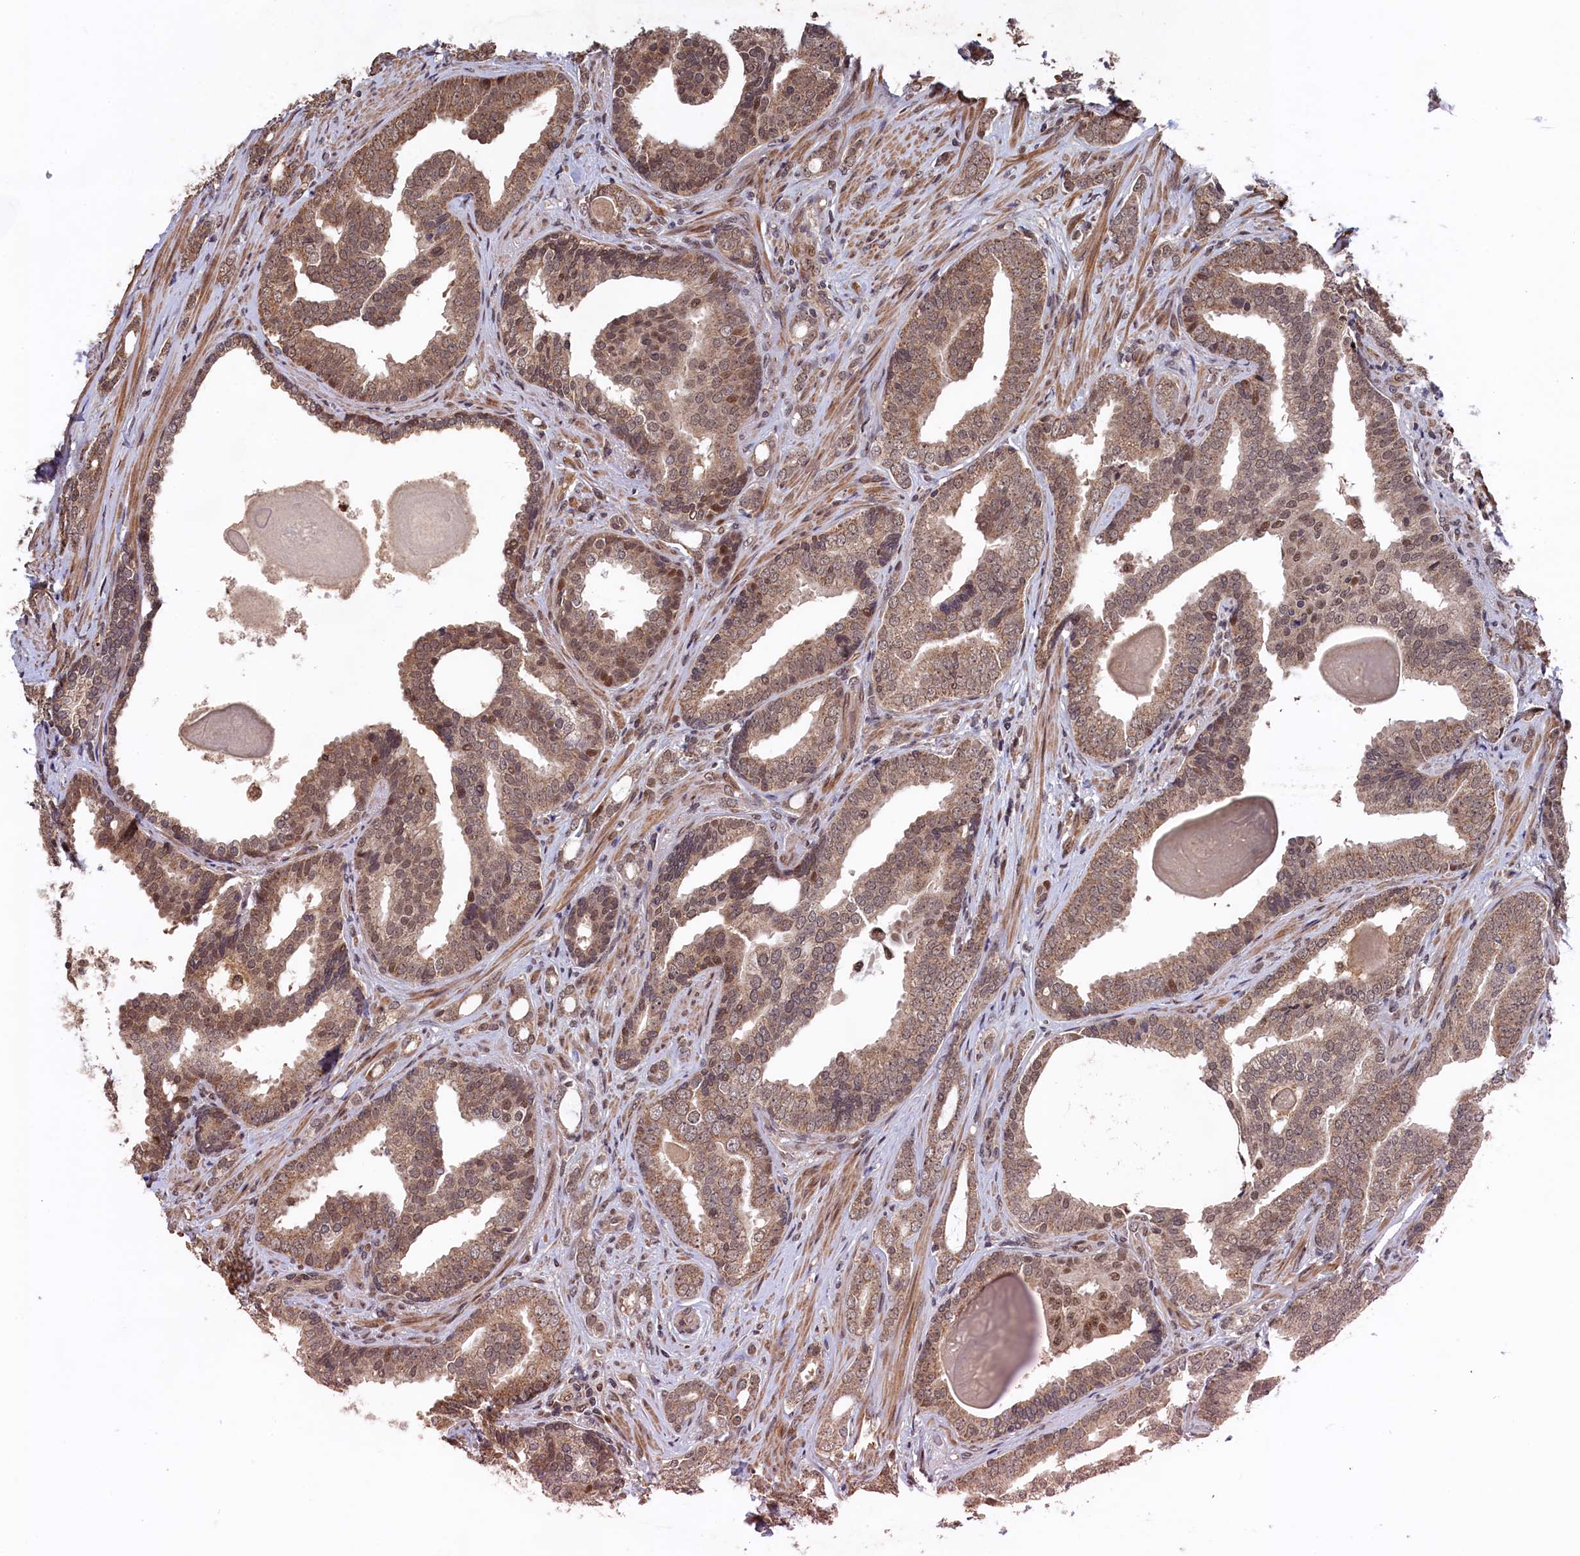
{"staining": {"intensity": "moderate", "quantity": ">75%", "location": "cytoplasmic/membranous,nuclear"}, "tissue": "prostate cancer", "cell_type": "Tumor cells", "image_type": "cancer", "snomed": [{"axis": "morphology", "description": "Adenocarcinoma, High grade"}, {"axis": "topography", "description": "Prostate"}], "caption": "Immunohistochemical staining of human prostate cancer (adenocarcinoma (high-grade)) shows moderate cytoplasmic/membranous and nuclear protein staining in approximately >75% of tumor cells.", "gene": "CLPX", "patient": {"sex": "male", "age": 63}}